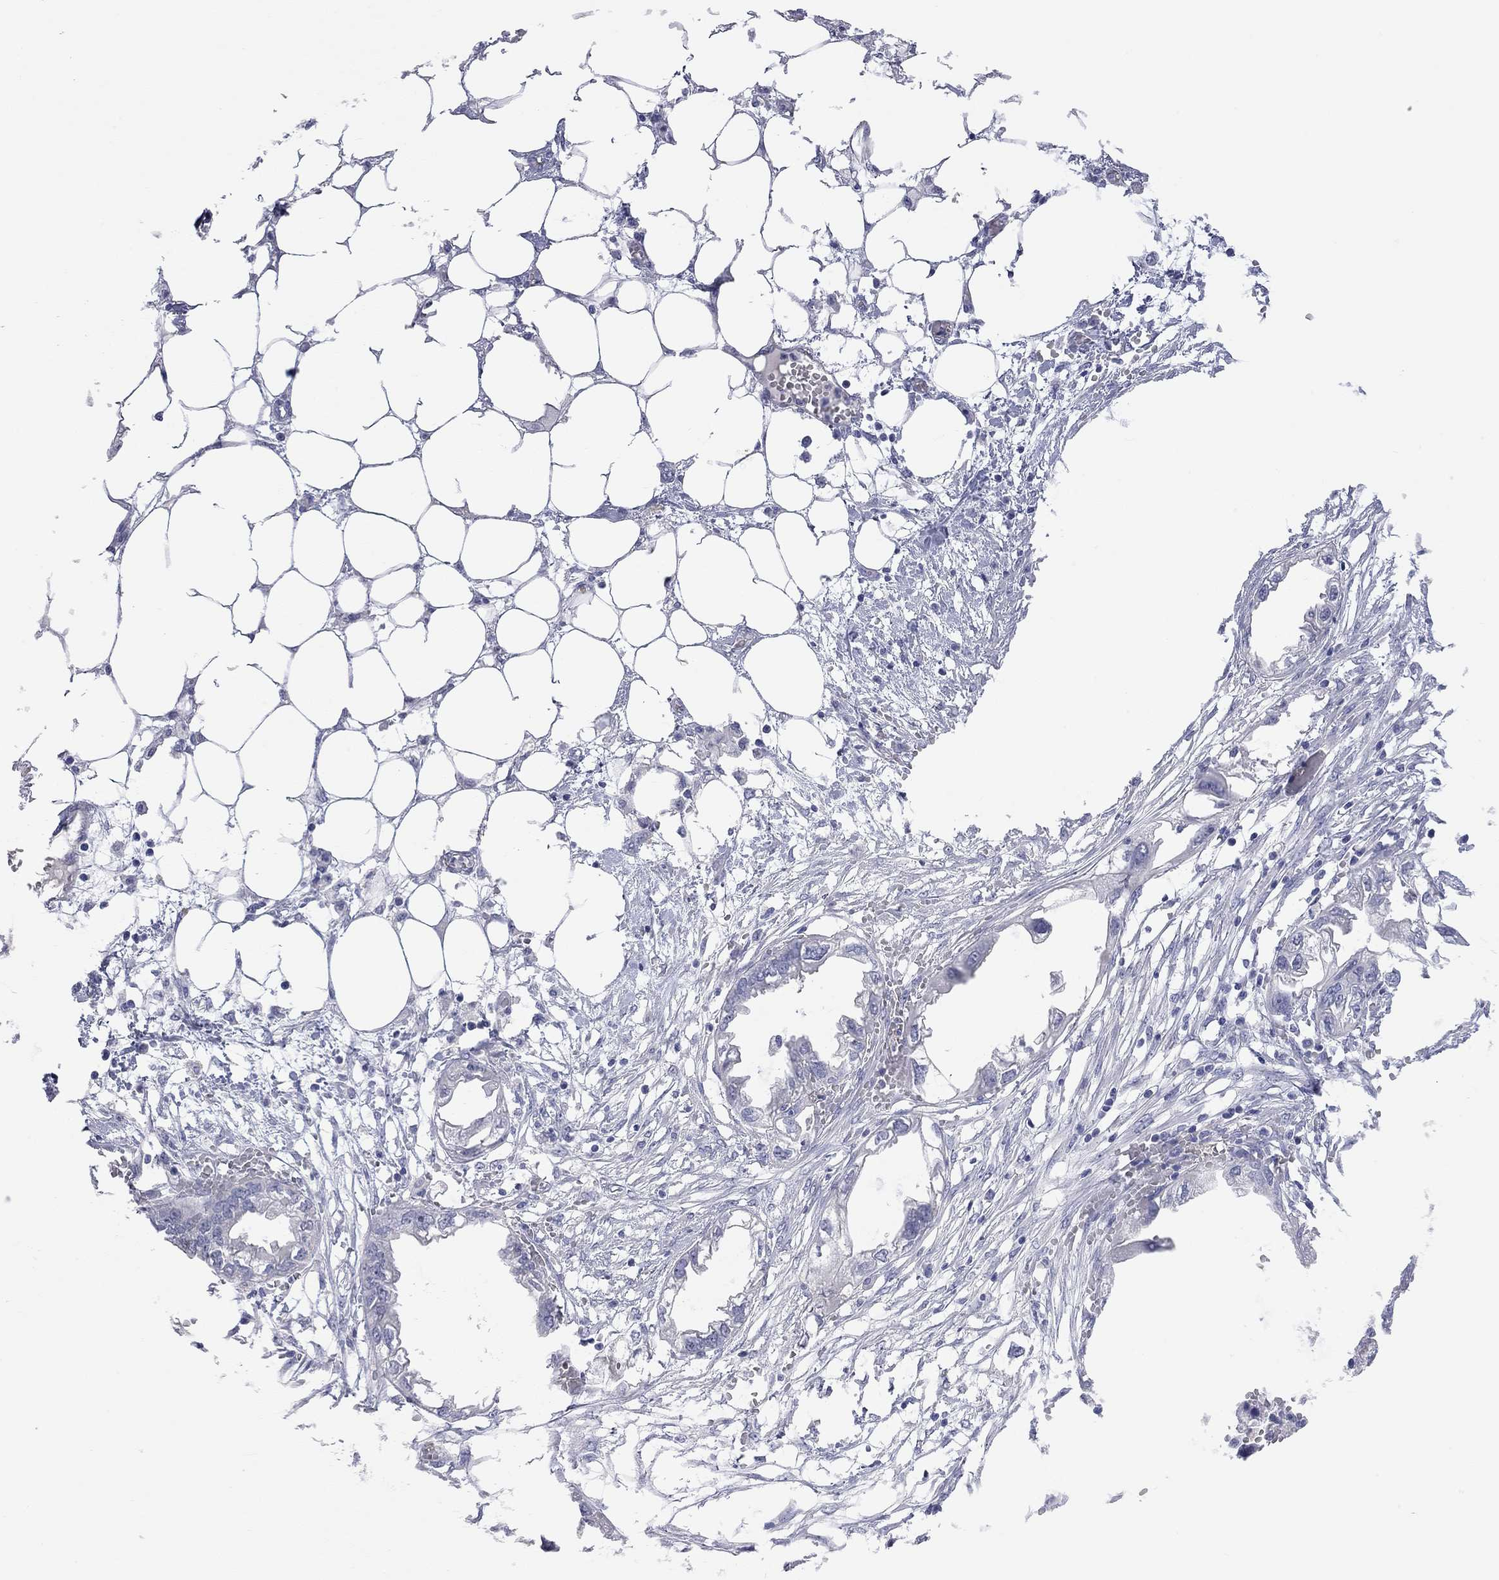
{"staining": {"intensity": "negative", "quantity": "none", "location": "none"}, "tissue": "endometrial cancer", "cell_type": "Tumor cells", "image_type": "cancer", "snomed": [{"axis": "morphology", "description": "Adenocarcinoma, NOS"}, {"axis": "morphology", "description": "Adenocarcinoma, metastatic, NOS"}, {"axis": "topography", "description": "Adipose tissue"}, {"axis": "topography", "description": "Endometrium"}], "caption": "Protein analysis of endometrial cancer demonstrates no significant expression in tumor cells. Brightfield microscopy of immunohistochemistry stained with DAB (3,3'-diaminobenzidine) (brown) and hematoxylin (blue), captured at high magnification.", "gene": "KCNB1", "patient": {"sex": "female", "age": 67}}